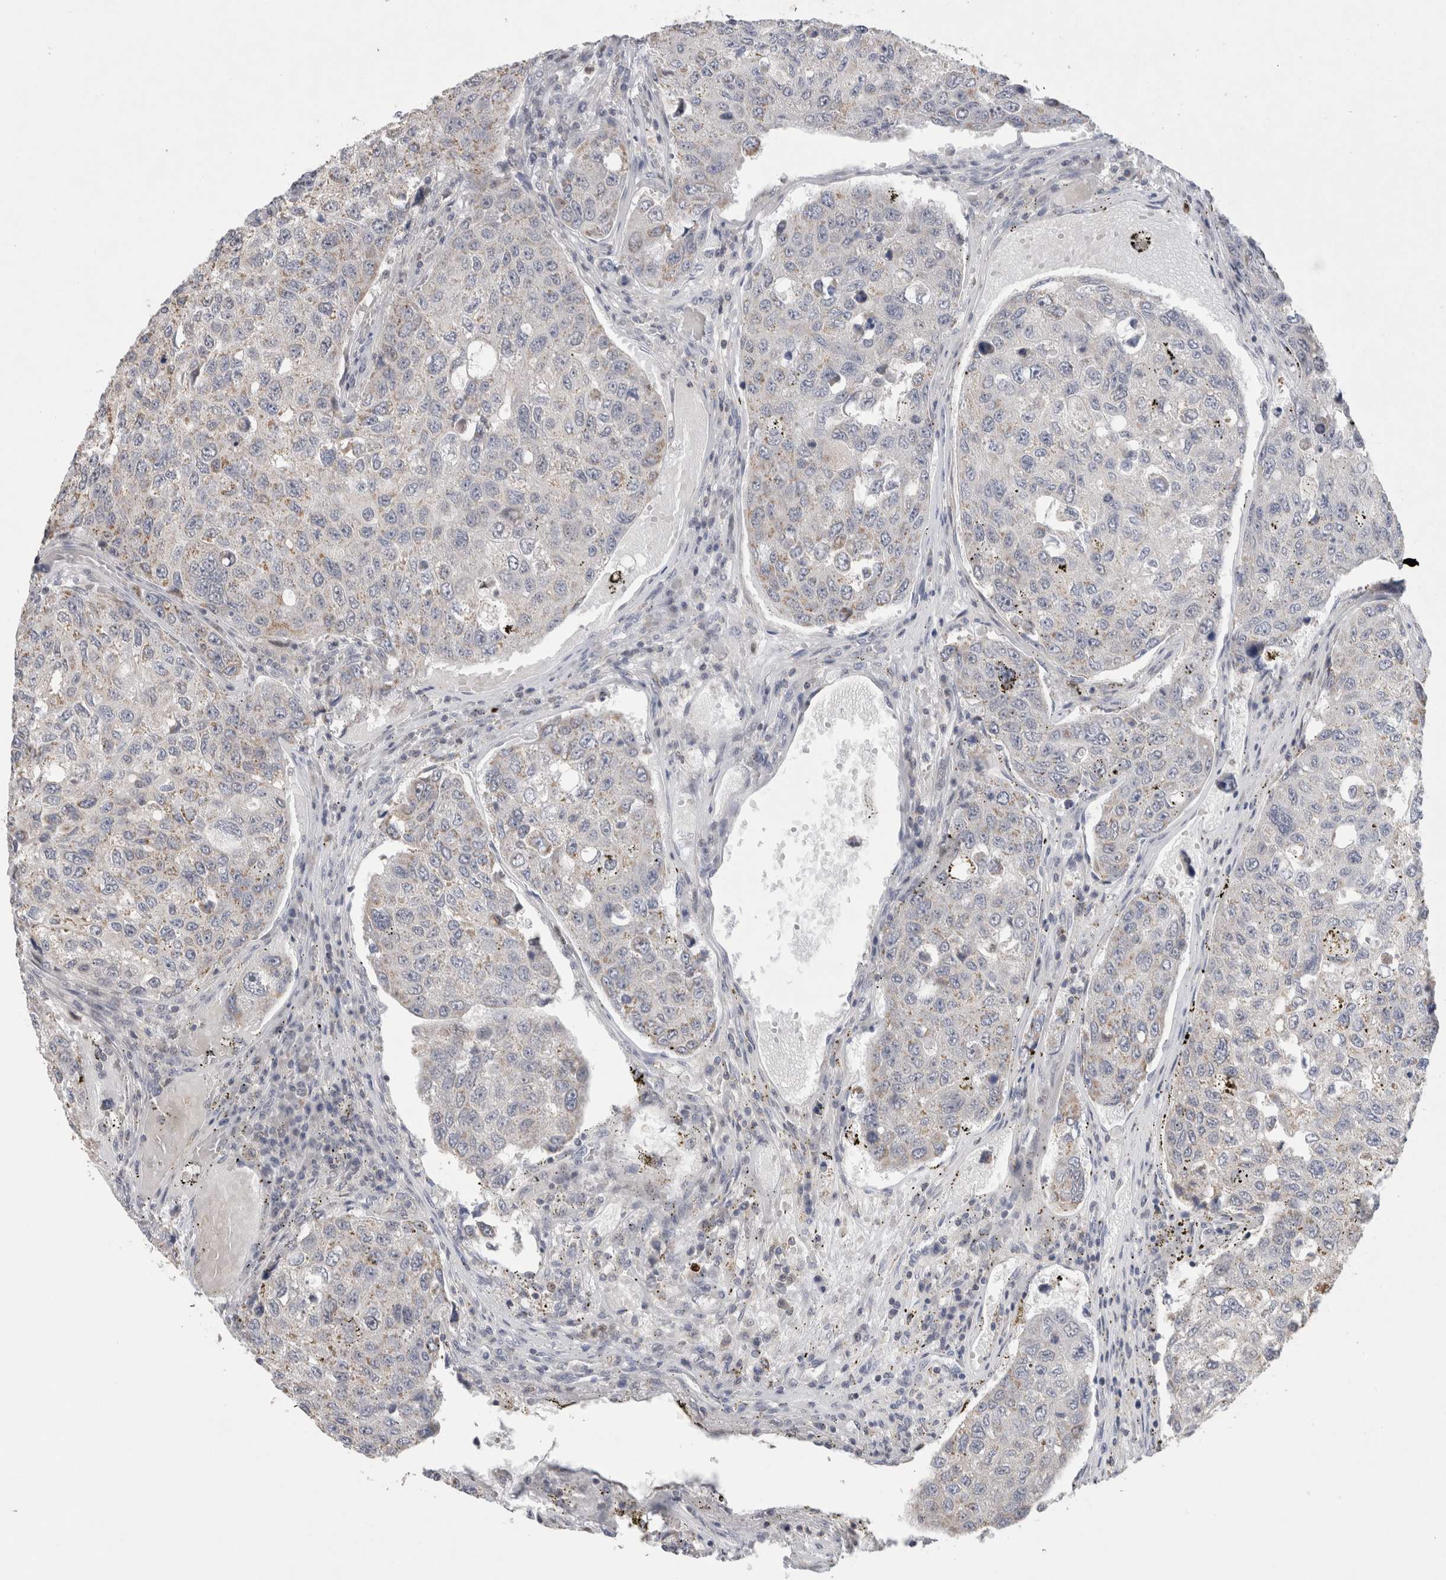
{"staining": {"intensity": "weak", "quantity": "25%-75%", "location": "cytoplasmic/membranous"}, "tissue": "urothelial cancer", "cell_type": "Tumor cells", "image_type": "cancer", "snomed": [{"axis": "morphology", "description": "Urothelial carcinoma, High grade"}, {"axis": "topography", "description": "Lymph node"}, {"axis": "topography", "description": "Urinary bladder"}], "caption": "IHC of high-grade urothelial carcinoma demonstrates low levels of weak cytoplasmic/membranous expression in approximately 25%-75% of tumor cells. (Stains: DAB in brown, nuclei in blue, Microscopy: brightfield microscopy at high magnification).", "gene": "AGMAT", "patient": {"sex": "male", "age": 51}}